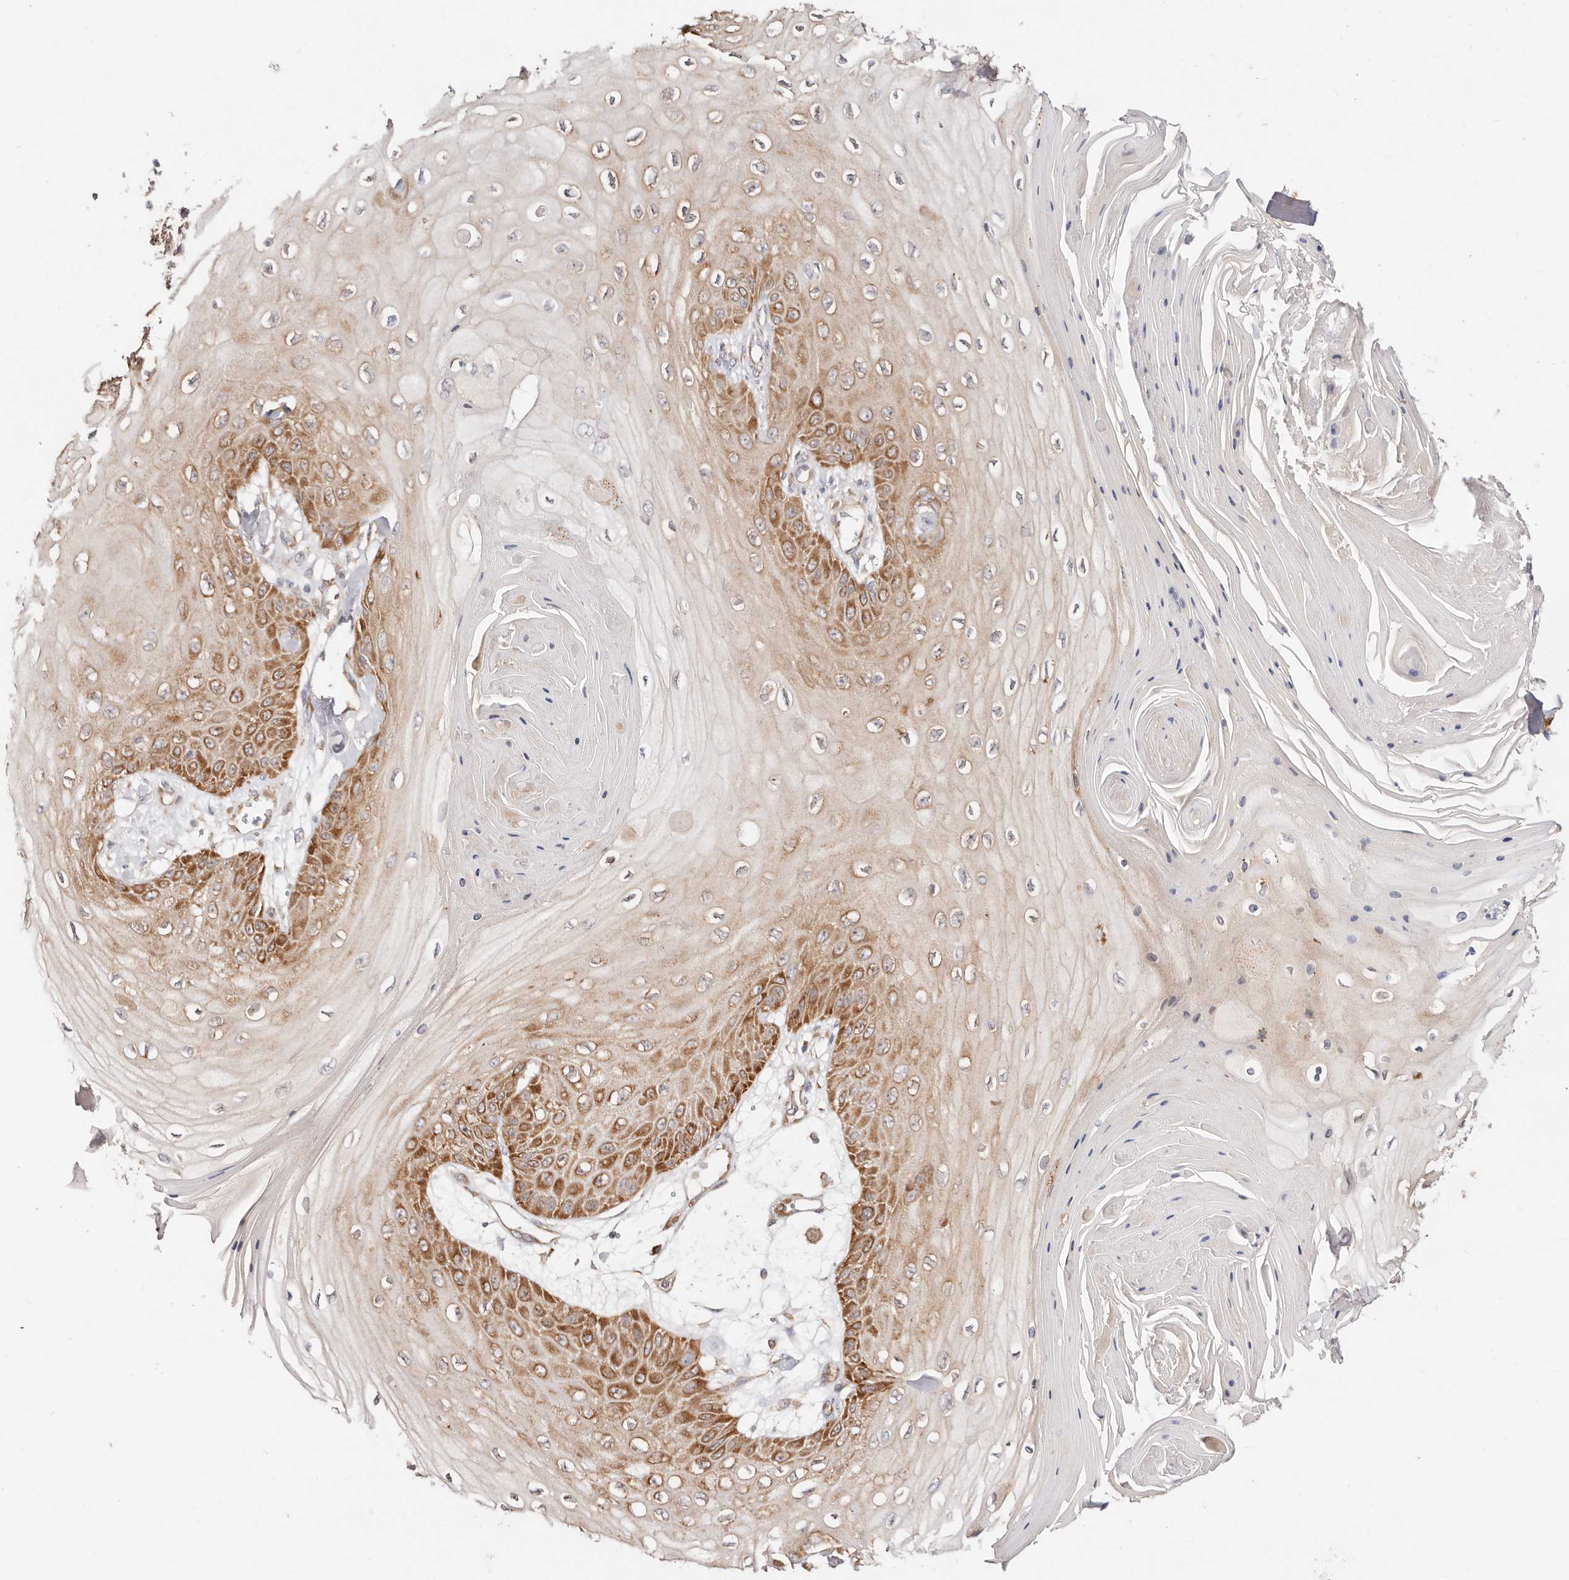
{"staining": {"intensity": "strong", "quantity": "25%-75%", "location": "cytoplasmic/membranous"}, "tissue": "skin cancer", "cell_type": "Tumor cells", "image_type": "cancer", "snomed": [{"axis": "morphology", "description": "Squamous cell carcinoma, NOS"}, {"axis": "topography", "description": "Skin"}], "caption": "Immunohistochemical staining of skin cancer demonstrates high levels of strong cytoplasmic/membranous positivity in about 25%-75% of tumor cells.", "gene": "GNA13", "patient": {"sex": "male", "age": 74}}